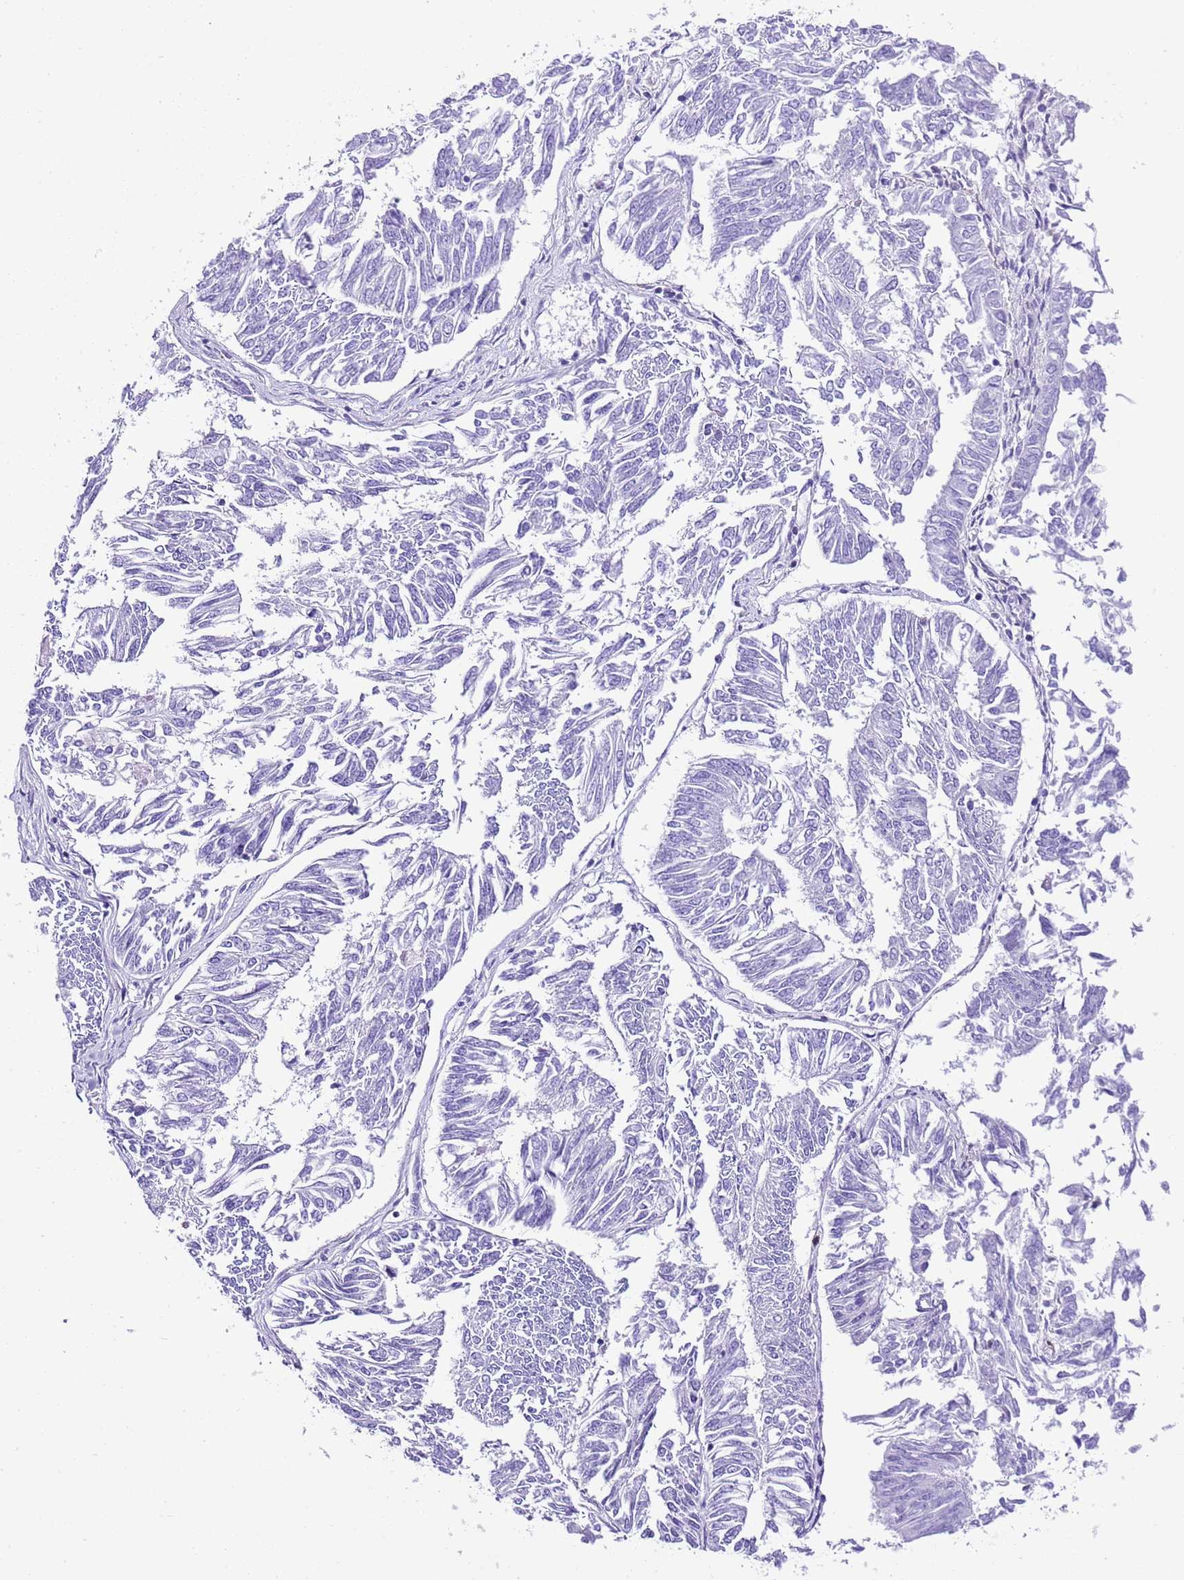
{"staining": {"intensity": "negative", "quantity": "none", "location": "none"}, "tissue": "endometrial cancer", "cell_type": "Tumor cells", "image_type": "cancer", "snomed": [{"axis": "morphology", "description": "Adenocarcinoma, NOS"}, {"axis": "topography", "description": "Endometrium"}], "caption": "DAB (3,3'-diaminobenzidine) immunohistochemical staining of adenocarcinoma (endometrial) shows no significant expression in tumor cells. (DAB (3,3'-diaminobenzidine) immunohistochemistry with hematoxylin counter stain).", "gene": "CNN2", "patient": {"sex": "female", "age": 58}}